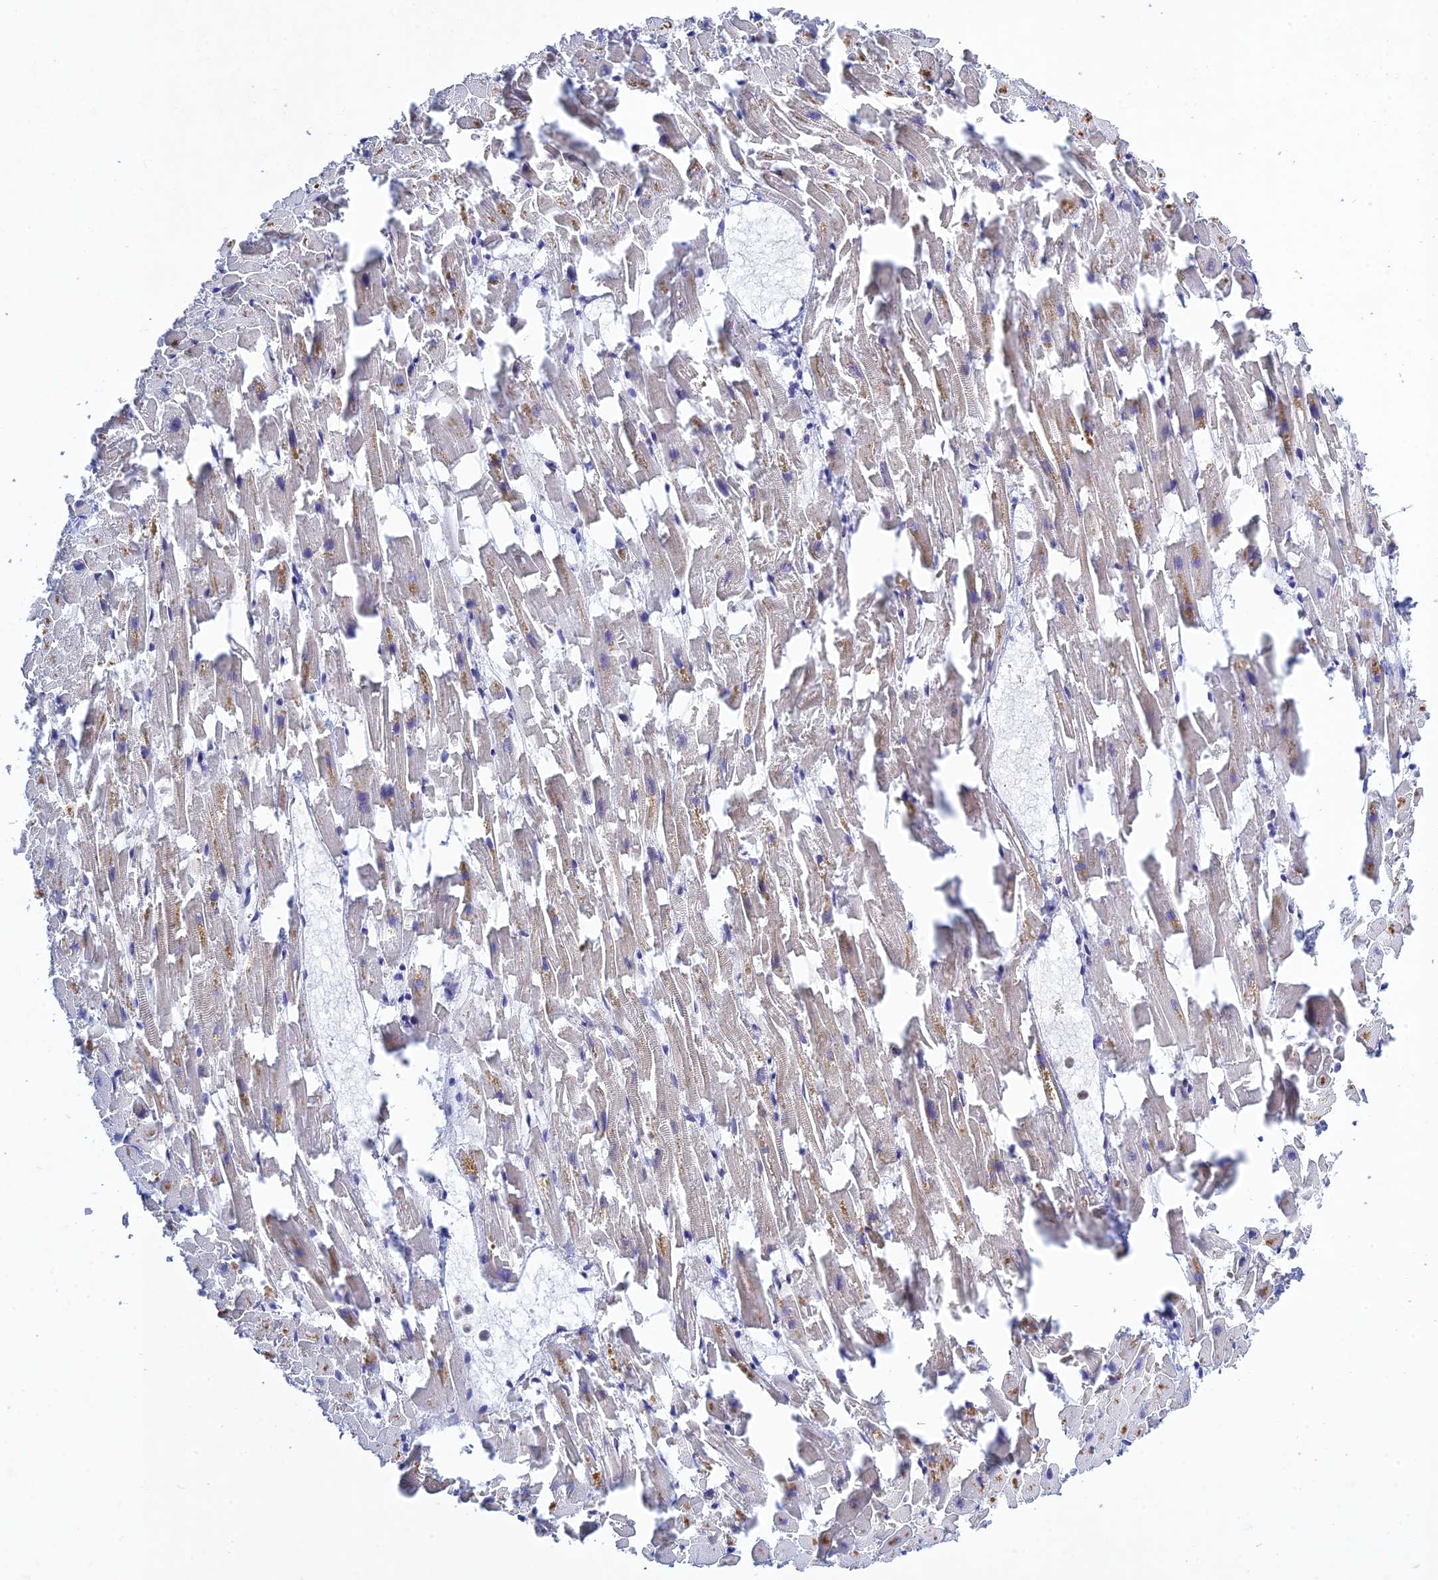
{"staining": {"intensity": "weak", "quantity": "<25%", "location": "cytoplasmic/membranous"}, "tissue": "heart muscle", "cell_type": "Cardiomyocytes", "image_type": "normal", "snomed": [{"axis": "morphology", "description": "Normal tissue, NOS"}, {"axis": "topography", "description": "Heart"}], "caption": "This is an immunohistochemistry photomicrograph of normal human heart muscle. There is no positivity in cardiomyocytes.", "gene": "CHST5", "patient": {"sex": "female", "age": 64}}